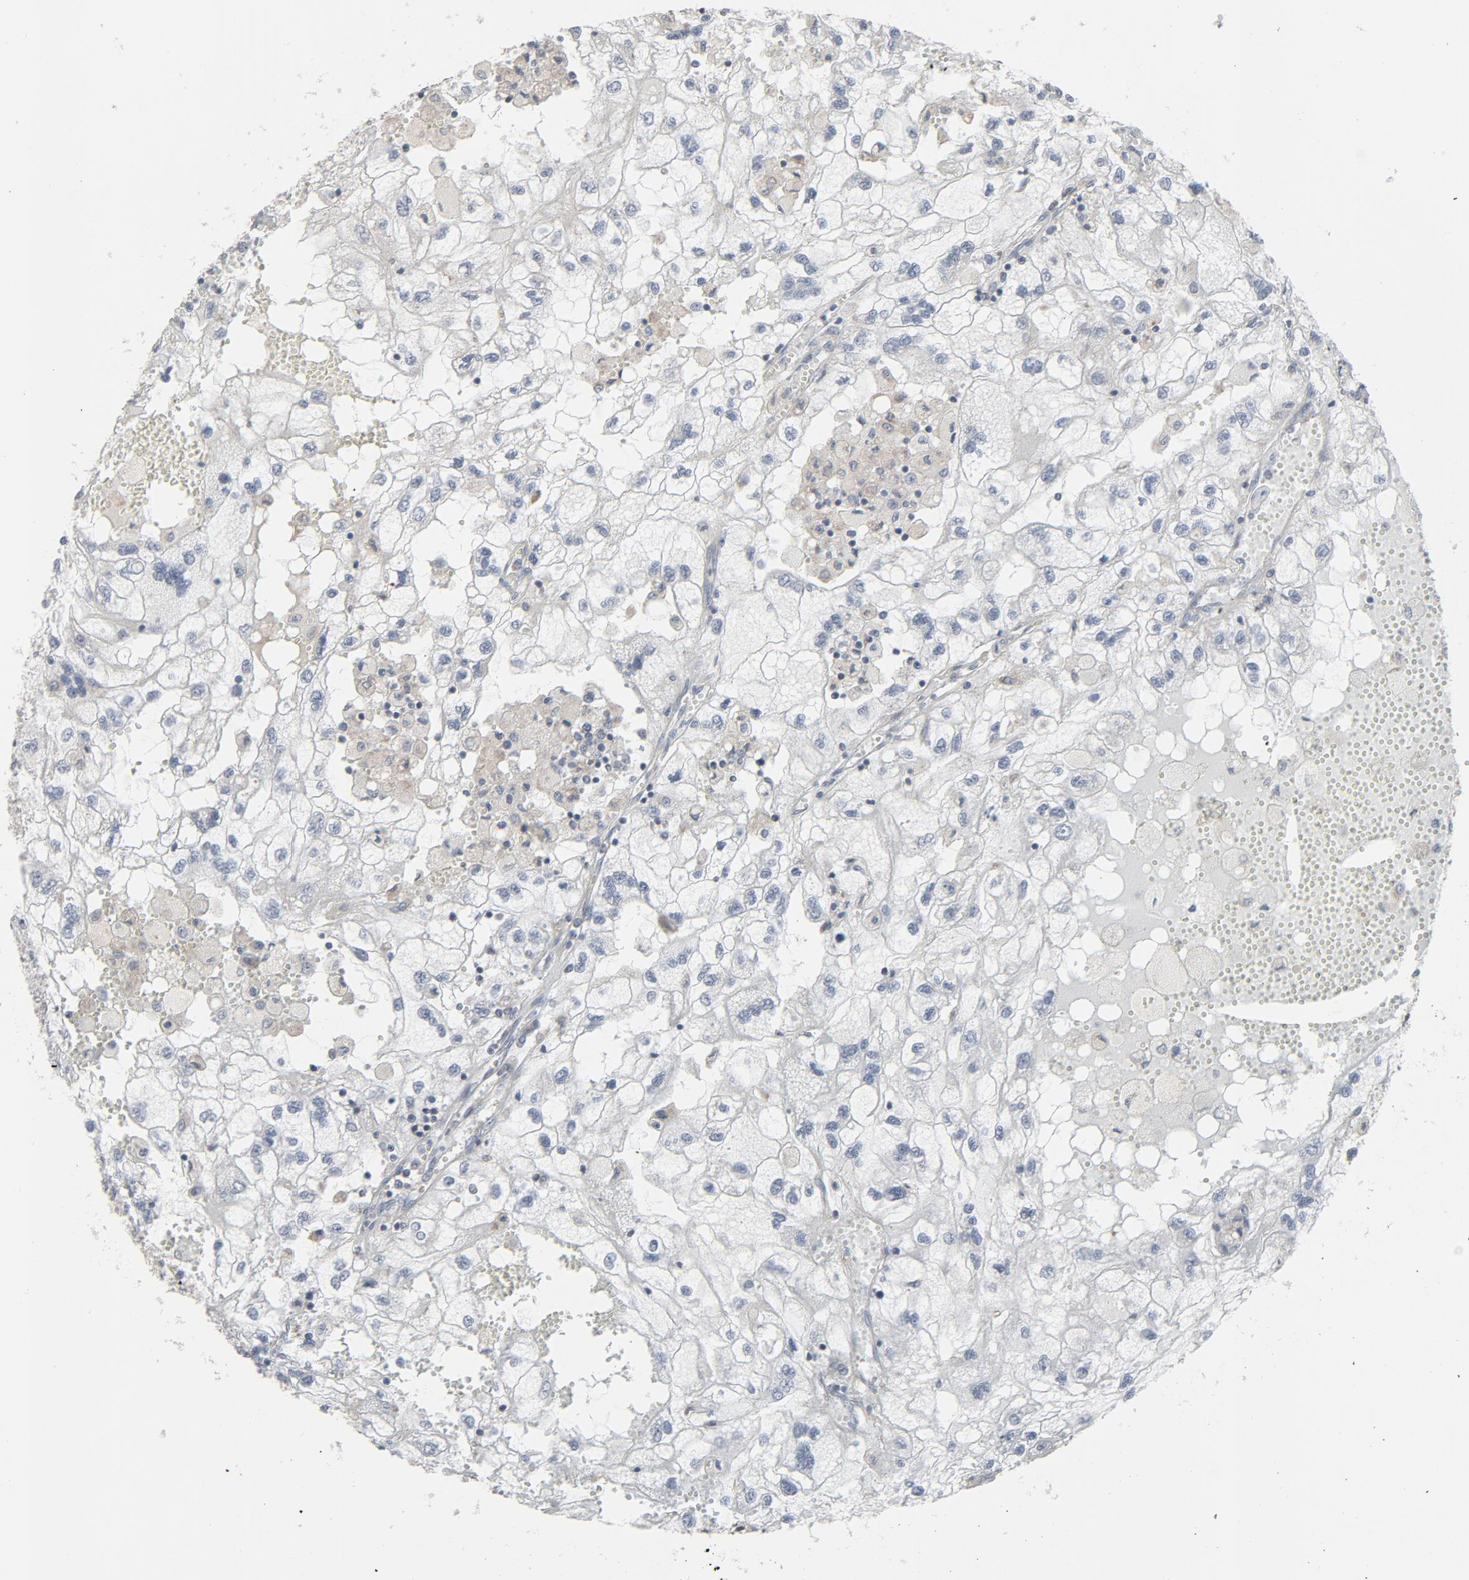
{"staining": {"intensity": "negative", "quantity": "none", "location": "none"}, "tissue": "renal cancer", "cell_type": "Tumor cells", "image_type": "cancer", "snomed": [{"axis": "morphology", "description": "Normal tissue, NOS"}, {"axis": "morphology", "description": "Adenocarcinoma, NOS"}, {"axis": "topography", "description": "Kidney"}], "caption": "This is an IHC image of renal cancer. There is no positivity in tumor cells.", "gene": "TRIOBP", "patient": {"sex": "male", "age": 71}}